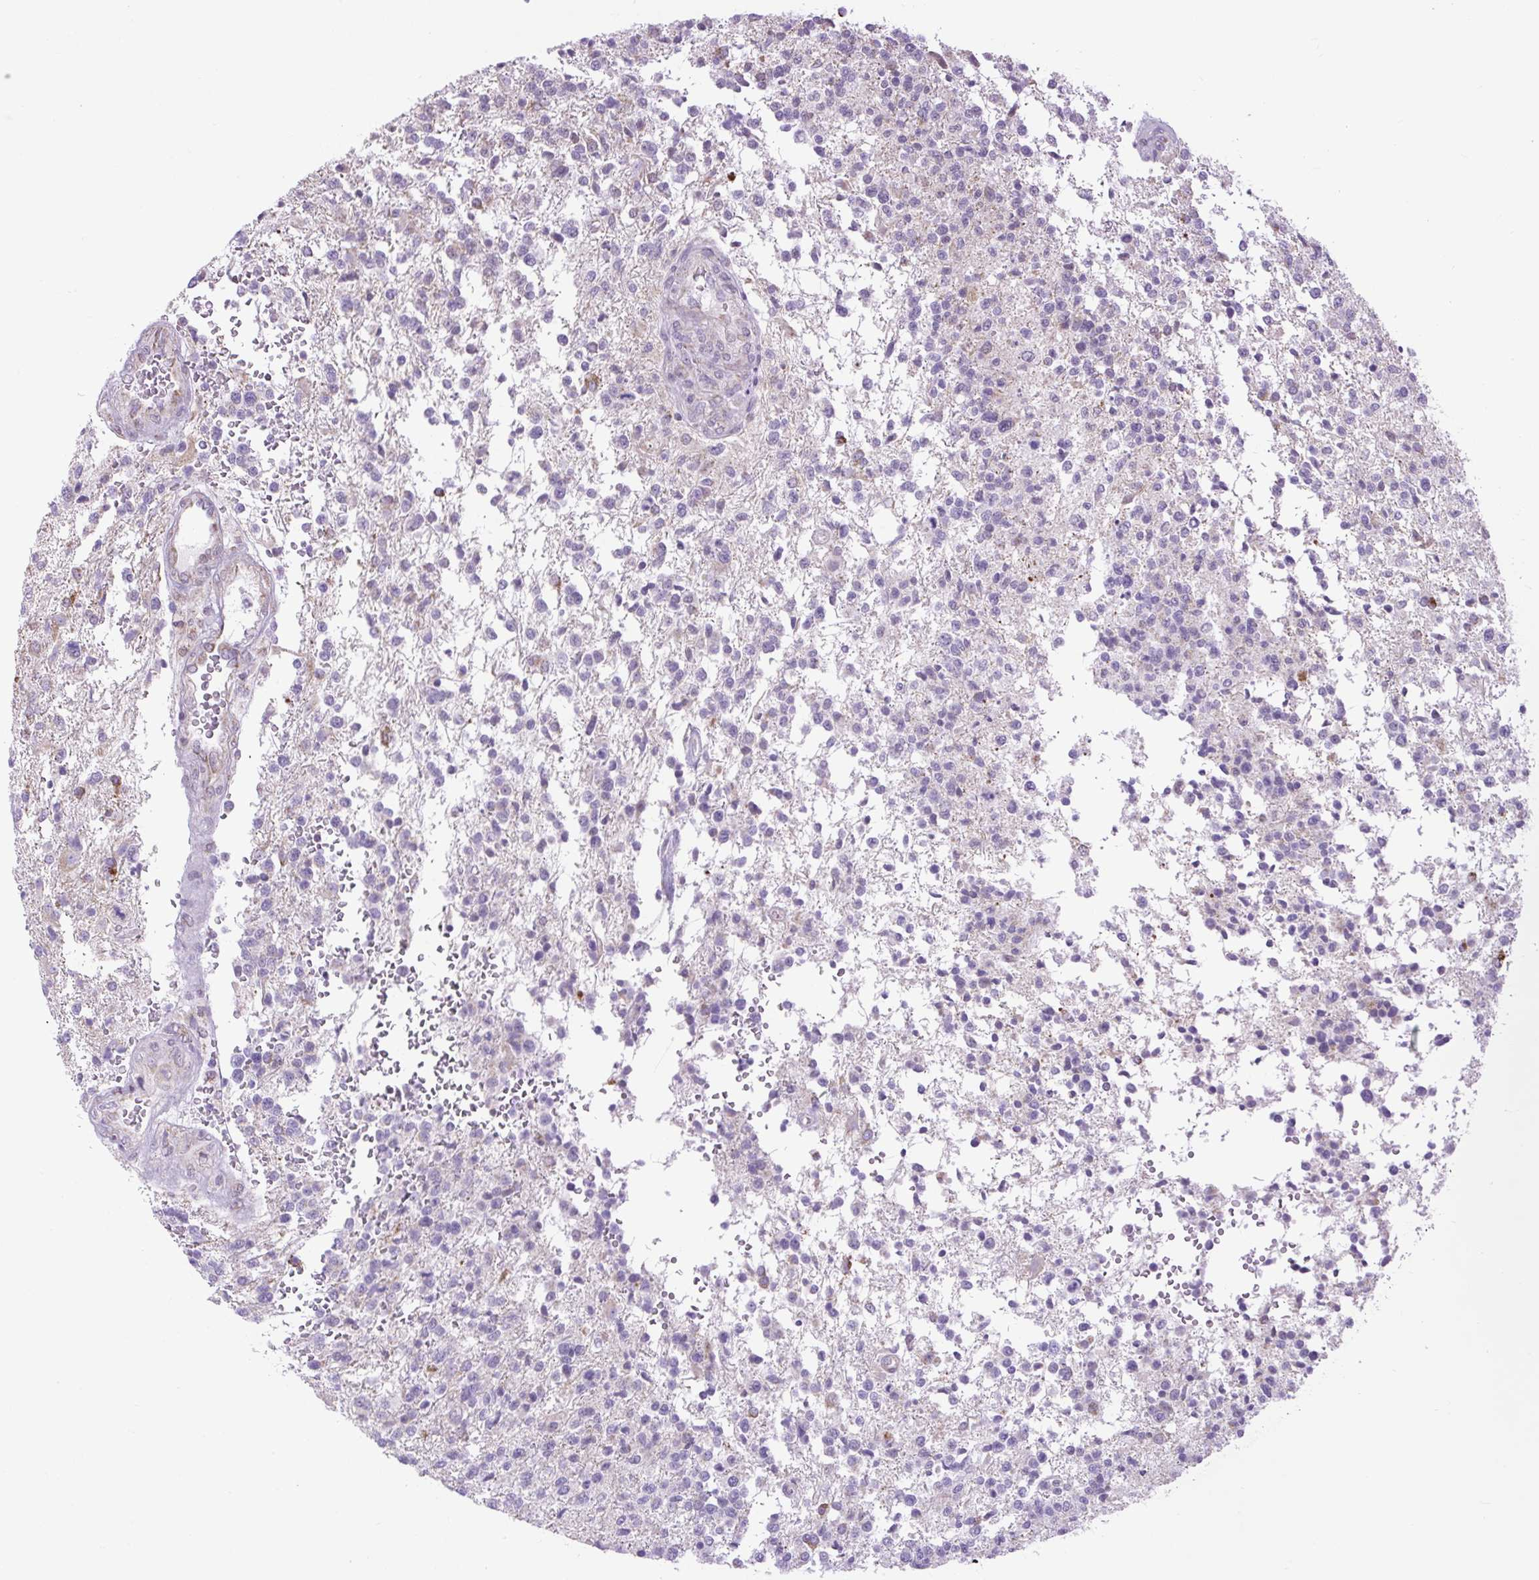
{"staining": {"intensity": "negative", "quantity": "none", "location": "none"}, "tissue": "glioma", "cell_type": "Tumor cells", "image_type": "cancer", "snomed": [{"axis": "morphology", "description": "Glioma, malignant, High grade"}, {"axis": "topography", "description": "Brain"}], "caption": "Image shows no significant protein positivity in tumor cells of high-grade glioma (malignant). (Brightfield microscopy of DAB IHC at high magnification).", "gene": "SCO2", "patient": {"sex": "male", "age": 56}}